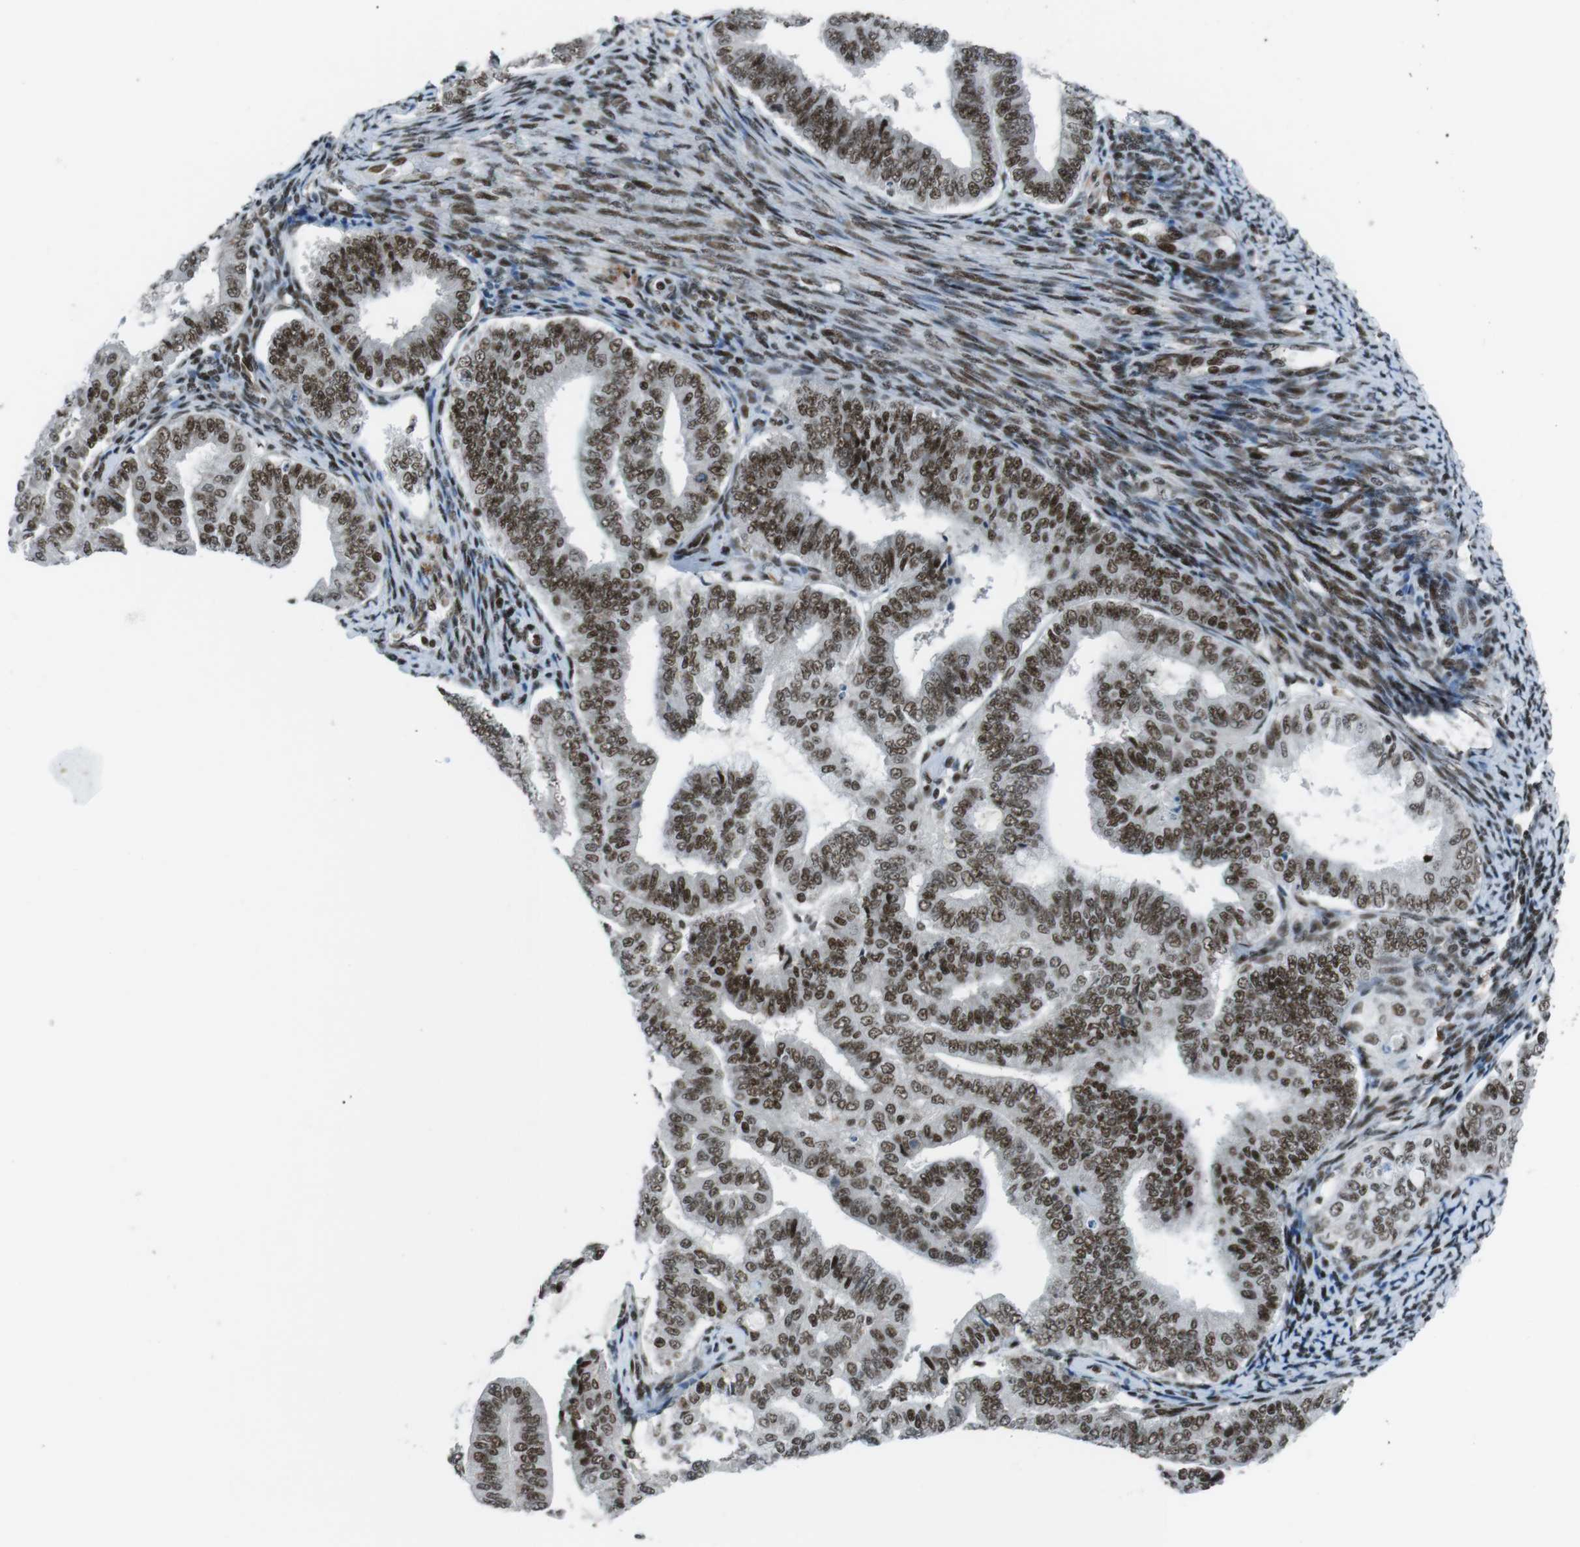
{"staining": {"intensity": "strong", "quantity": ">75%", "location": "nuclear"}, "tissue": "endometrial cancer", "cell_type": "Tumor cells", "image_type": "cancer", "snomed": [{"axis": "morphology", "description": "Adenocarcinoma, NOS"}, {"axis": "topography", "description": "Endometrium"}], "caption": "The image displays staining of endometrial cancer (adenocarcinoma), revealing strong nuclear protein positivity (brown color) within tumor cells.", "gene": "TAF1", "patient": {"sex": "female", "age": 63}}